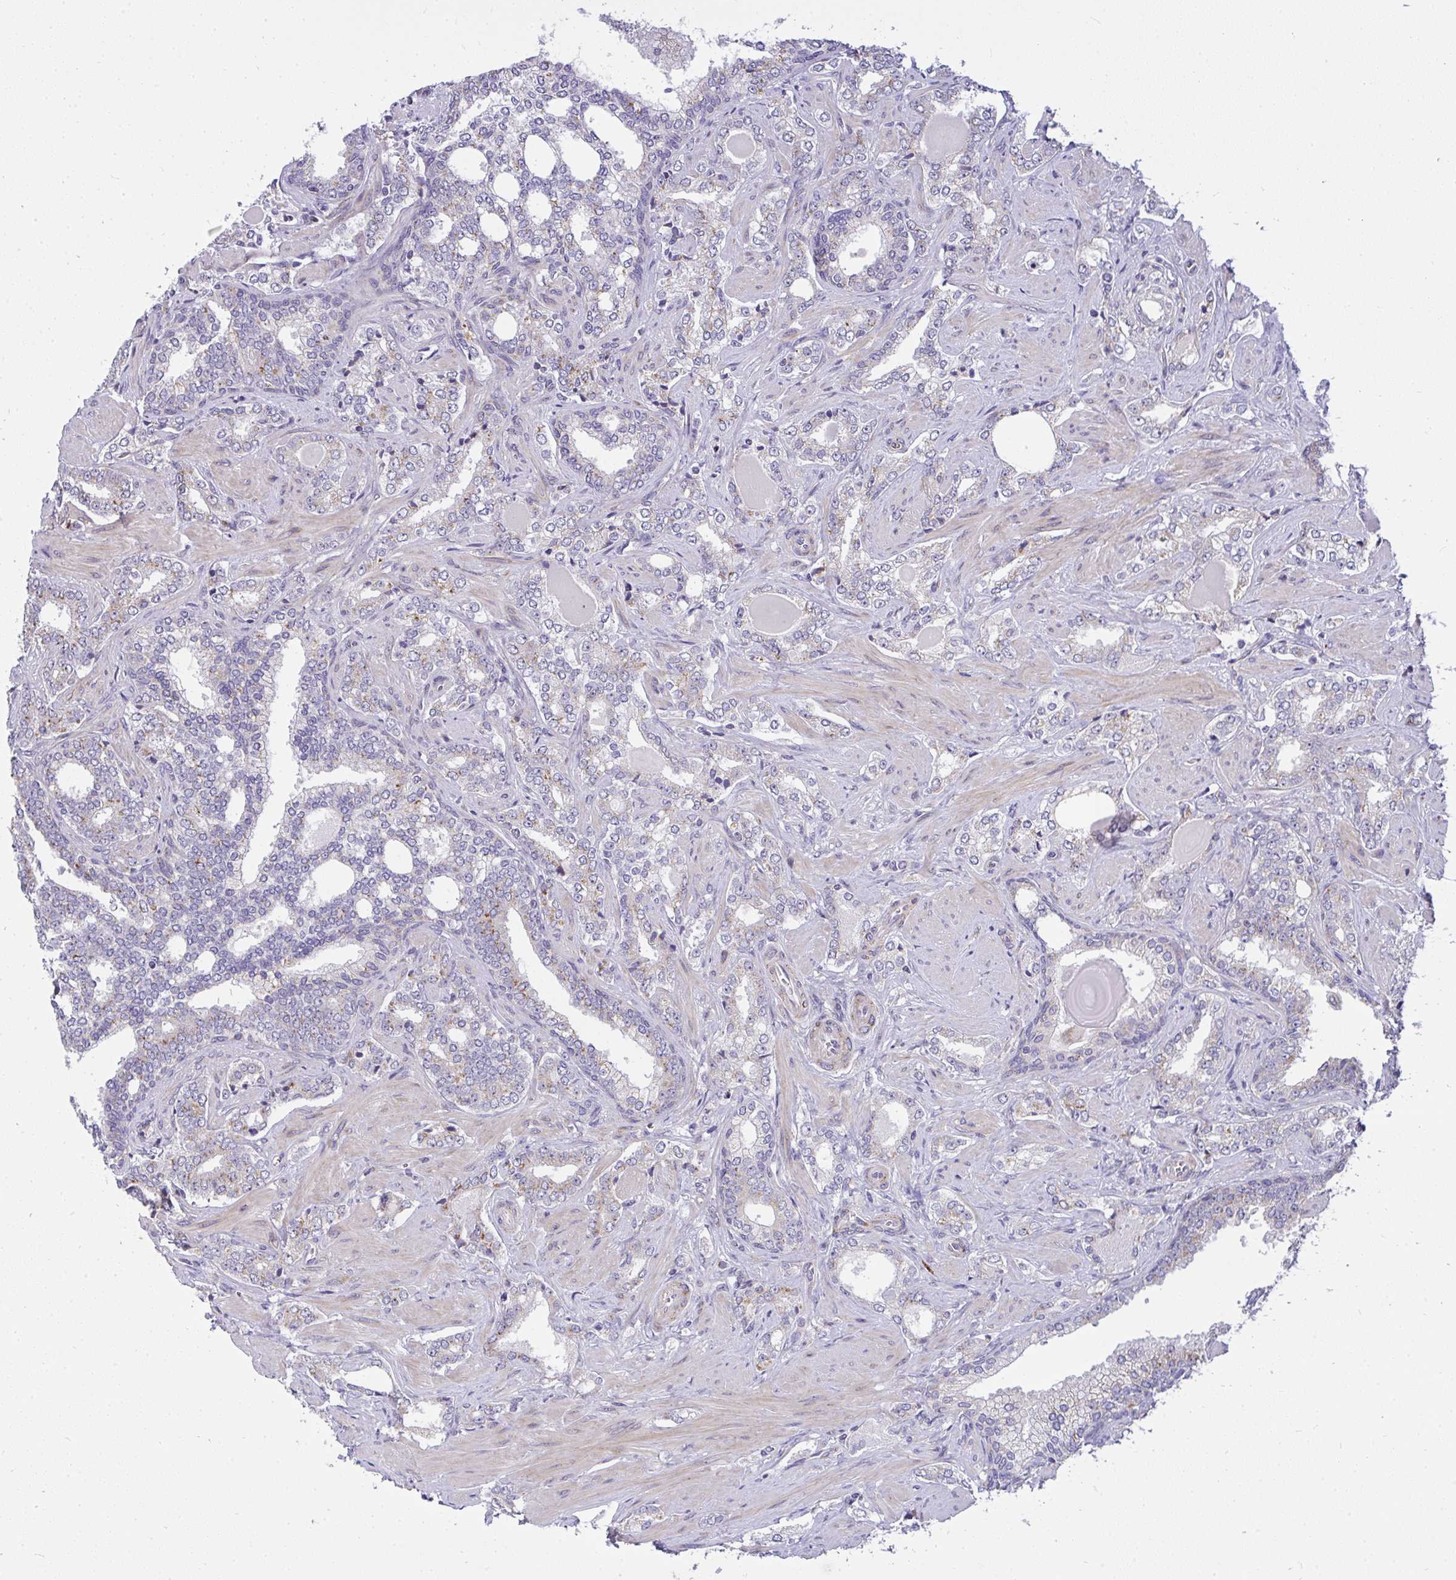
{"staining": {"intensity": "moderate", "quantity": "<25%", "location": "cytoplasmic/membranous"}, "tissue": "prostate cancer", "cell_type": "Tumor cells", "image_type": "cancer", "snomed": [{"axis": "morphology", "description": "Adenocarcinoma, High grade"}, {"axis": "topography", "description": "Prostate"}], "caption": "High-grade adenocarcinoma (prostate) stained for a protein demonstrates moderate cytoplasmic/membranous positivity in tumor cells.", "gene": "SRRM4", "patient": {"sex": "male", "age": 60}}